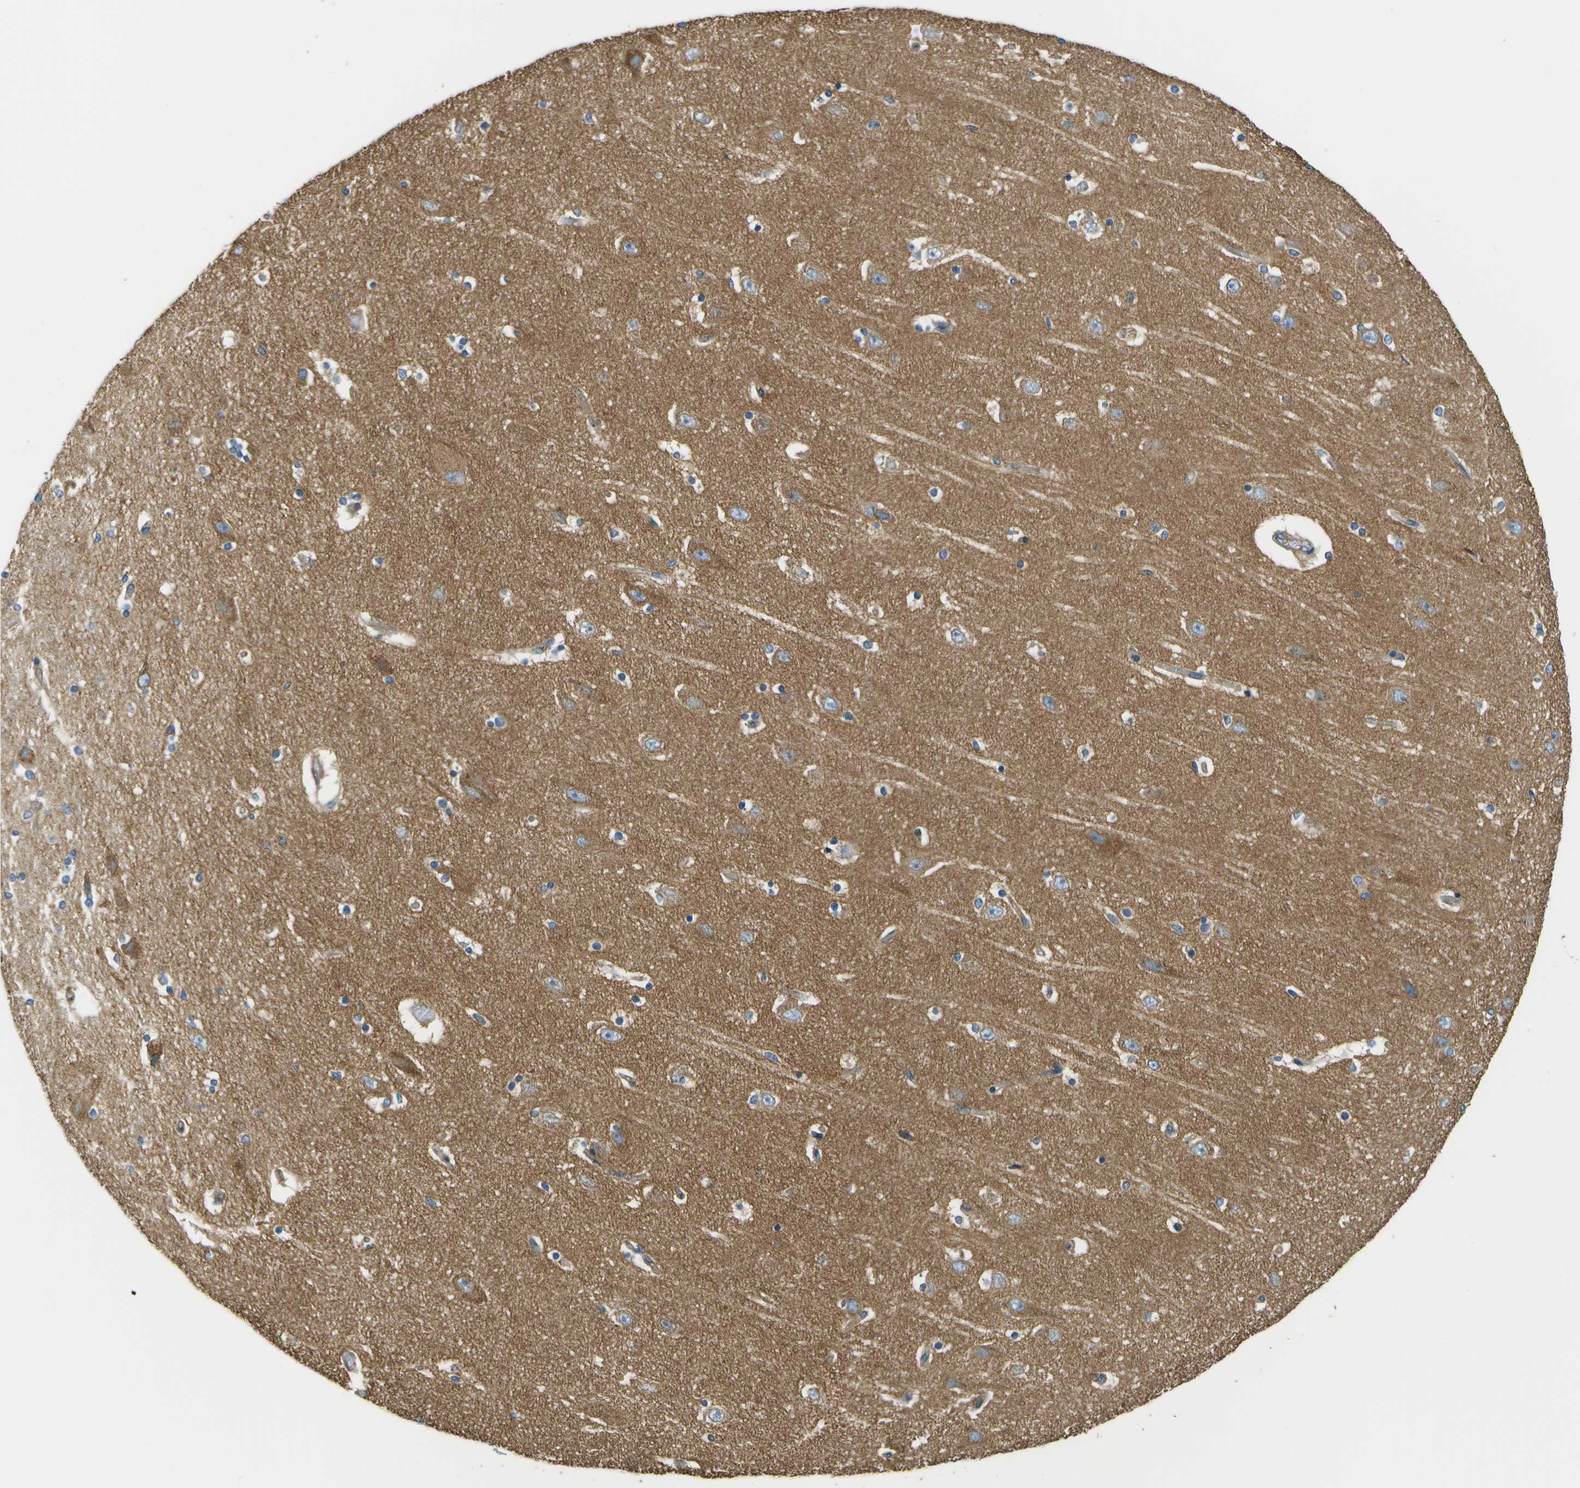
{"staining": {"intensity": "moderate", "quantity": "<25%", "location": "cytoplasmic/membranous"}, "tissue": "hippocampus", "cell_type": "Glial cells", "image_type": "normal", "snomed": [{"axis": "morphology", "description": "Normal tissue, NOS"}, {"axis": "topography", "description": "Hippocampus"}], "caption": "Moderate cytoplasmic/membranous protein staining is appreciated in approximately <25% of glial cells in hippocampus. (brown staining indicates protein expression, while blue staining denotes nuclei).", "gene": "CLTC", "patient": {"sex": "female", "age": 54}}